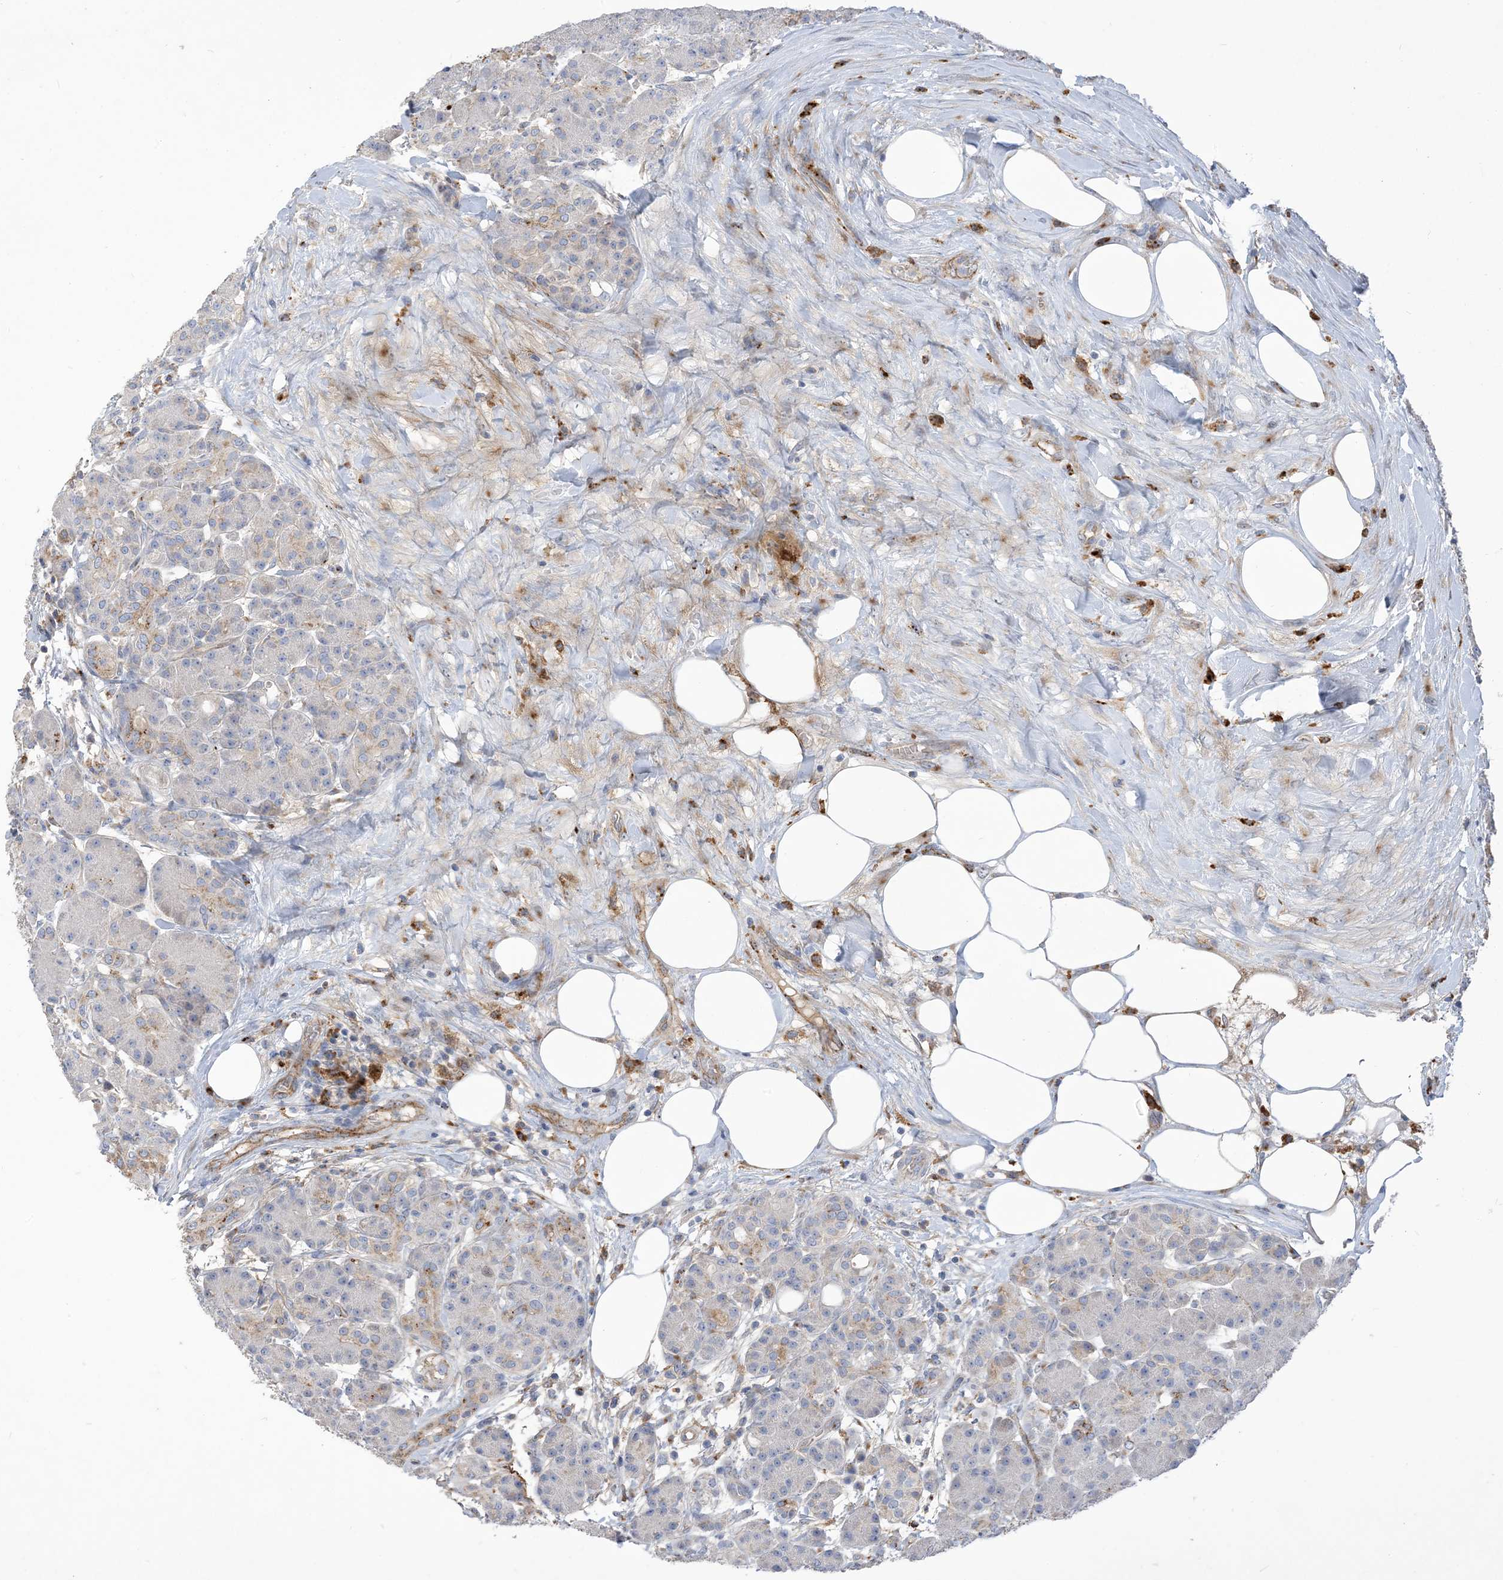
{"staining": {"intensity": "weak", "quantity": "<25%", "location": "cytoplasmic/membranous"}, "tissue": "pancreas", "cell_type": "Exocrine glandular cells", "image_type": "normal", "snomed": [{"axis": "morphology", "description": "Normal tissue, NOS"}, {"axis": "topography", "description": "Pancreas"}], "caption": "The micrograph displays no significant positivity in exocrine glandular cells of pancreas.", "gene": "PEAR1", "patient": {"sex": "male", "age": 63}}